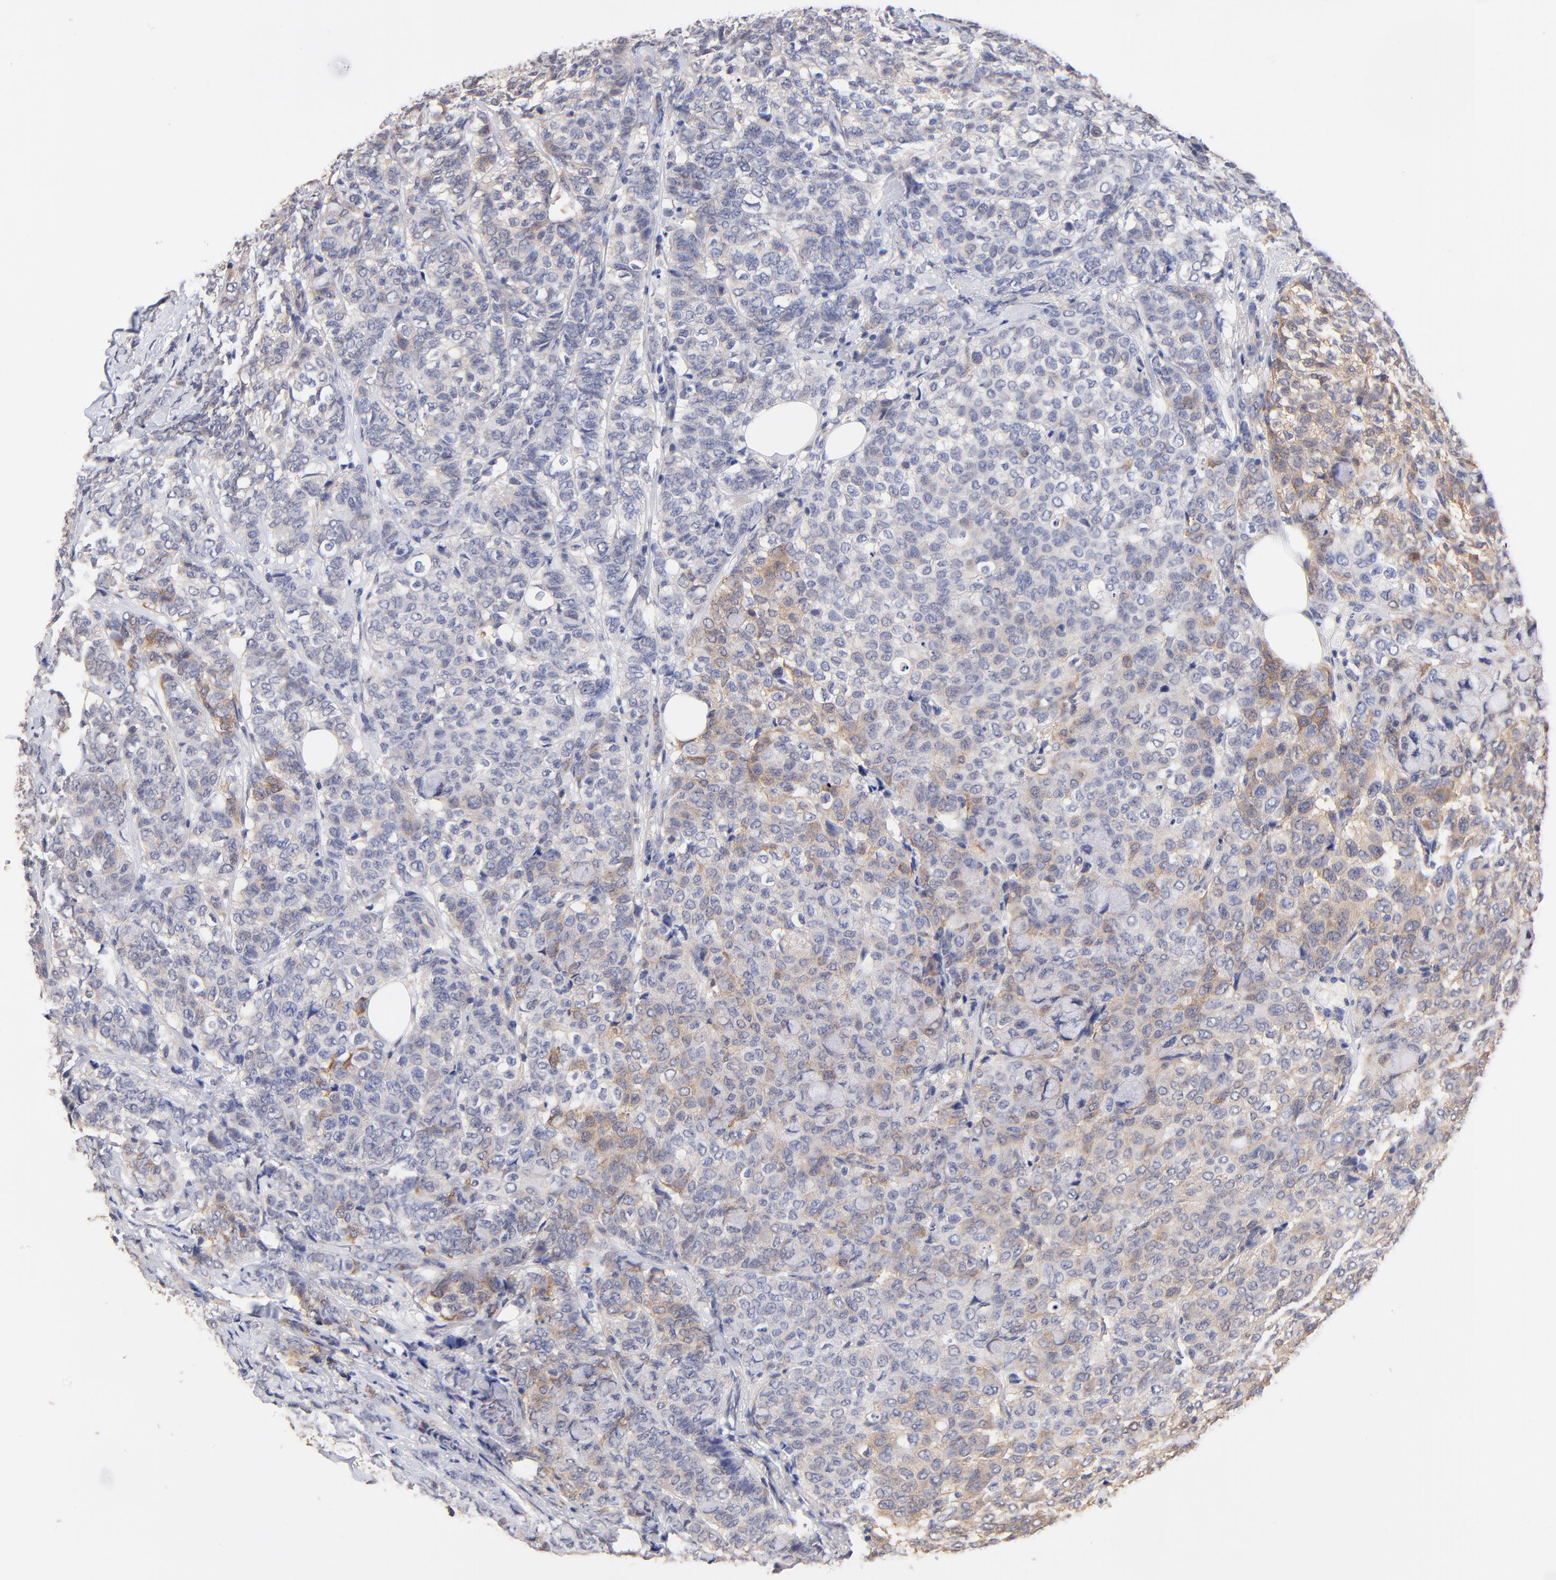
{"staining": {"intensity": "moderate", "quantity": "25%-75%", "location": "cytoplasmic/membranous"}, "tissue": "breast cancer", "cell_type": "Tumor cells", "image_type": "cancer", "snomed": [{"axis": "morphology", "description": "Lobular carcinoma"}, {"axis": "topography", "description": "Breast"}], "caption": "Tumor cells demonstrate medium levels of moderate cytoplasmic/membranous staining in approximately 25%-75% of cells in breast cancer.", "gene": "RIBC2", "patient": {"sex": "female", "age": 60}}